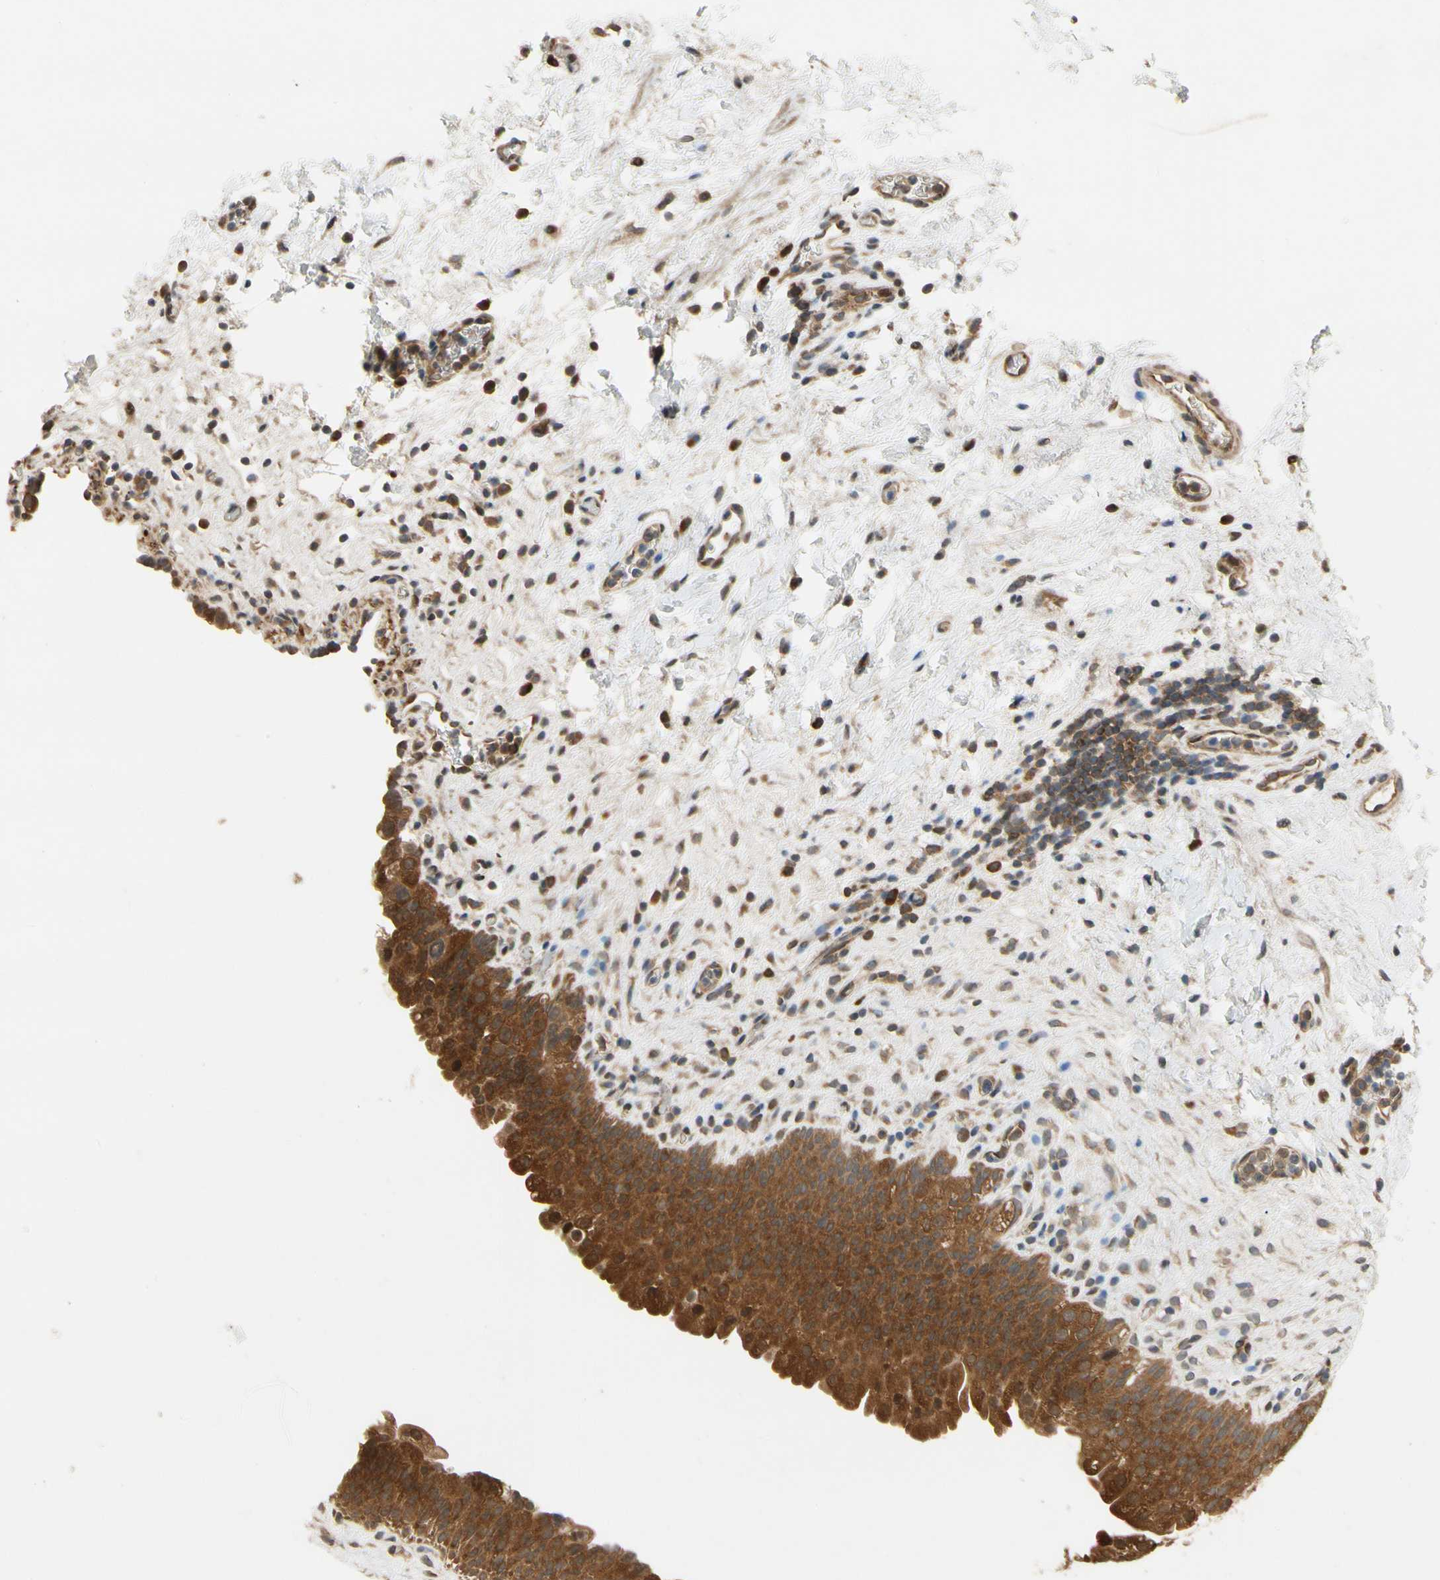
{"staining": {"intensity": "strong", "quantity": ">75%", "location": "cytoplasmic/membranous"}, "tissue": "urinary bladder", "cell_type": "Urothelial cells", "image_type": "normal", "snomed": [{"axis": "morphology", "description": "Normal tissue, NOS"}, {"axis": "topography", "description": "Urinary bladder"}], "caption": "This is a micrograph of immunohistochemistry (IHC) staining of benign urinary bladder, which shows strong staining in the cytoplasmic/membranous of urothelial cells.", "gene": "TDRP", "patient": {"sex": "female", "age": 64}}